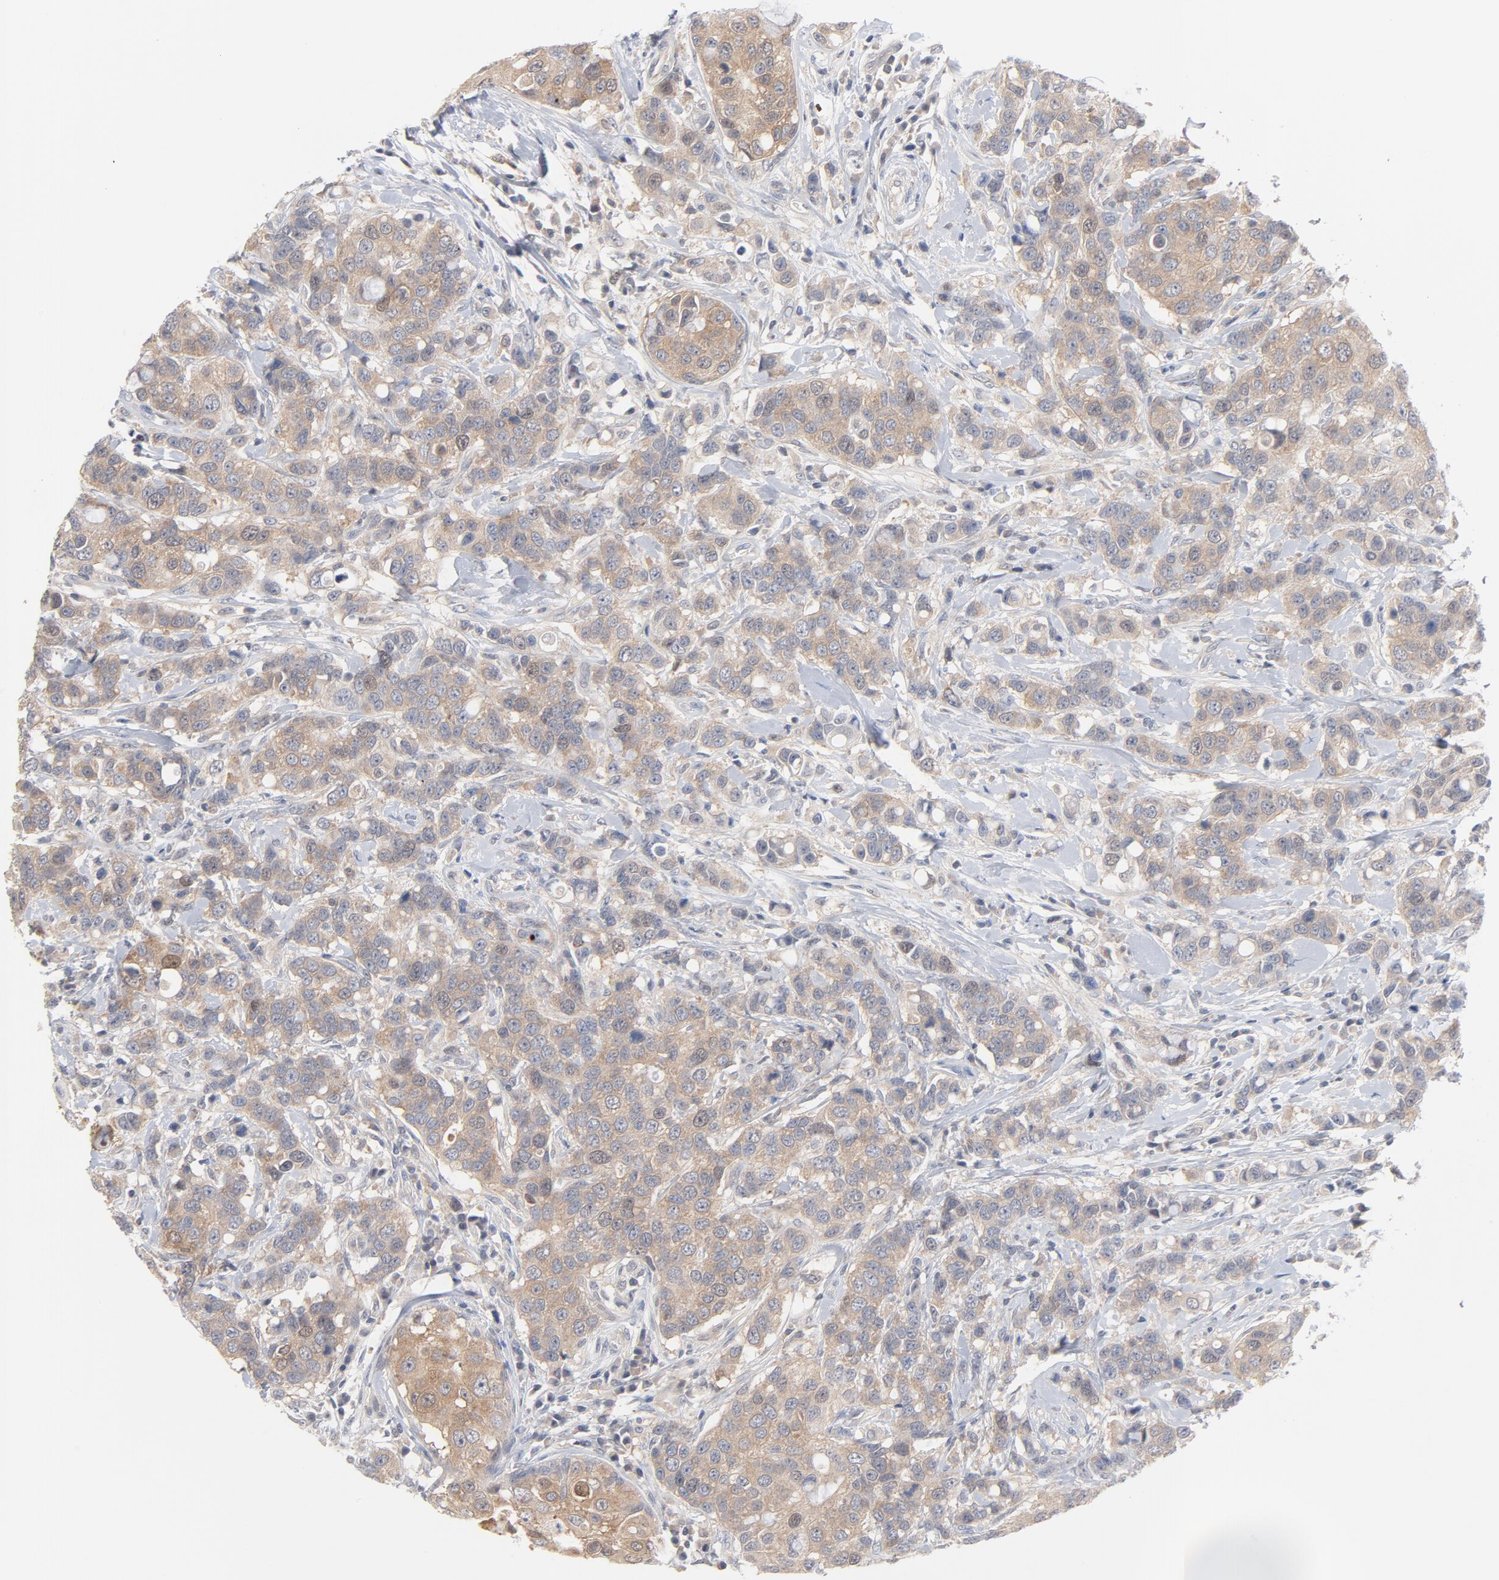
{"staining": {"intensity": "weak", "quantity": ">75%", "location": "cytoplasmic/membranous"}, "tissue": "breast cancer", "cell_type": "Tumor cells", "image_type": "cancer", "snomed": [{"axis": "morphology", "description": "Duct carcinoma"}, {"axis": "topography", "description": "Breast"}], "caption": "Brown immunohistochemical staining in human intraductal carcinoma (breast) reveals weak cytoplasmic/membranous positivity in about >75% of tumor cells.", "gene": "UBL4A", "patient": {"sex": "female", "age": 27}}